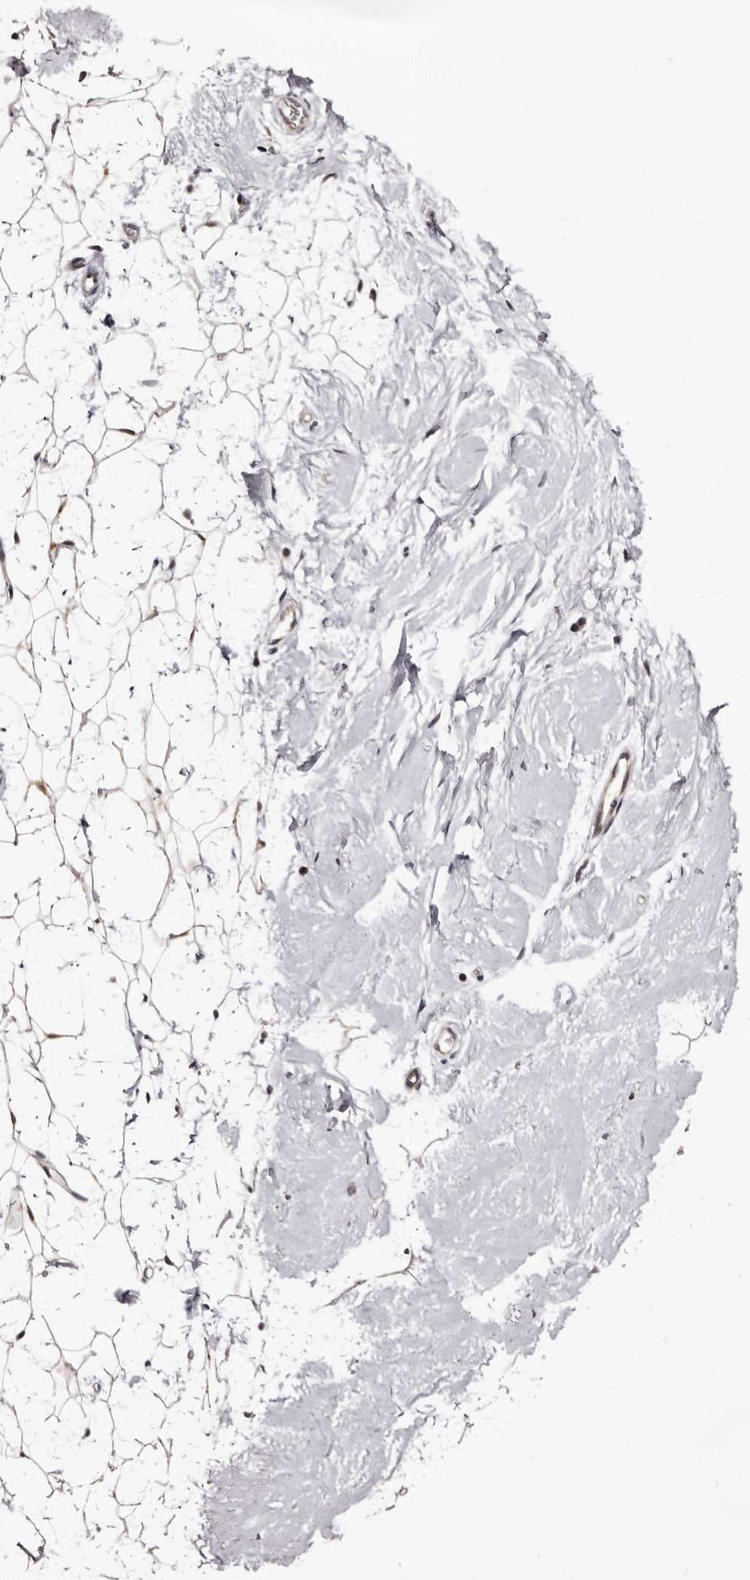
{"staining": {"intensity": "weak", "quantity": "25%-75%", "location": "cytoplasmic/membranous"}, "tissue": "adipose tissue", "cell_type": "Adipocytes", "image_type": "normal", "snomed": [{"axis": "morphology", "description": "Normal tissue, NOS"}, {"axis": "topography", "description": "Breast"}], "caption": "Immunohistochemistry (IHC) of unremarkable human adipose tissue demonstrates low levels of weak cytoplasmic/membranous positivity in about 25%-75% of adipocytes.", "gene": "PHF20L1", "patient": {"sex": "female", "age": 23}}